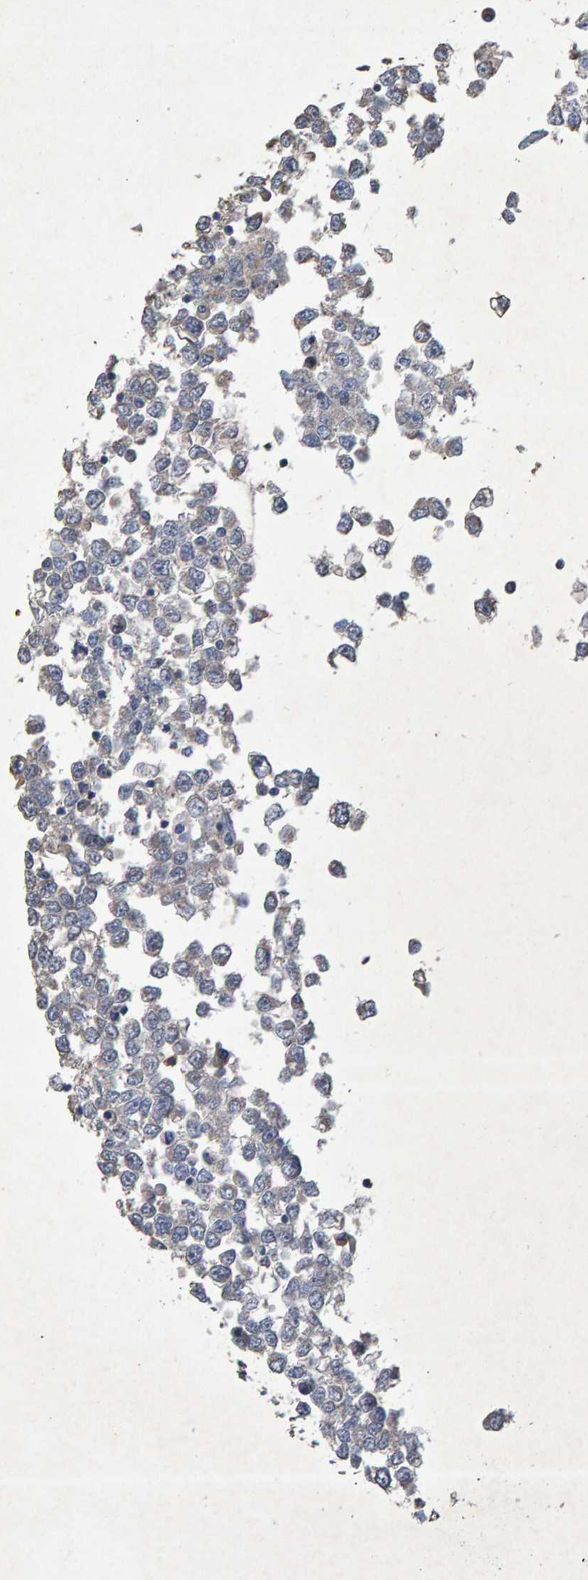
{"staining": {"intensity": "weak", "quantity": "<25%", "location": "cytoplasmic/membranous"}, "tissue": "testis cancer", "cell_type": "Tumor cells", "image_type": "cancer", "snomed": [{"axis": "morphology", "description": "Seminoma, NOS"}, {"axis": "topography", "description": "Testis"}], "caption": "Immunohistochemistry (IHC) of human testis seminoma shows no staining in tumor cells.", "gene": "CTH", "patient": {"sex": "male", "age": 65}}